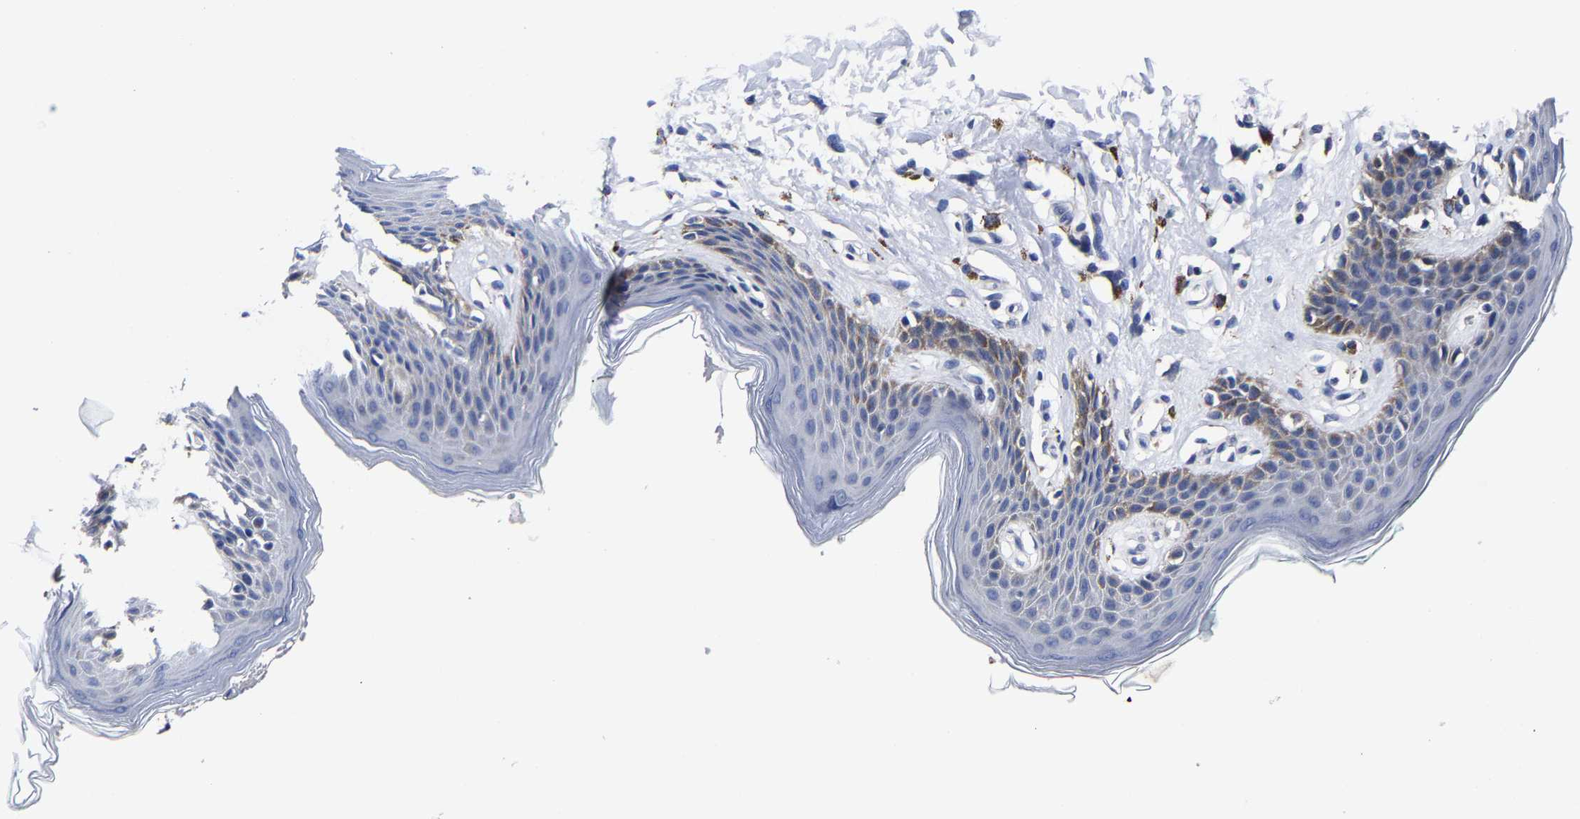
{"staining": {"intensity": "weak", "quantity": "<25%", "location": "cytoplasmic/membranous"}, "tissue": "skin", "cell_type": "Epidermal cells", "image_type": "normal", "snomed": [{"axis": "morphology", "description": "Normal tissue, NOS"}, {"axis": "topography", "description": "Vulva"}], "caption": "DAB immunohistochemical staining of normal human skin displays no significant staining in epidermal cells. The staining is performed using DAB brown chromogen with nuclei counter-stained in using hematoxylin.", "gene": "AASS", "patient": {"sex": "female", "age": 66}}